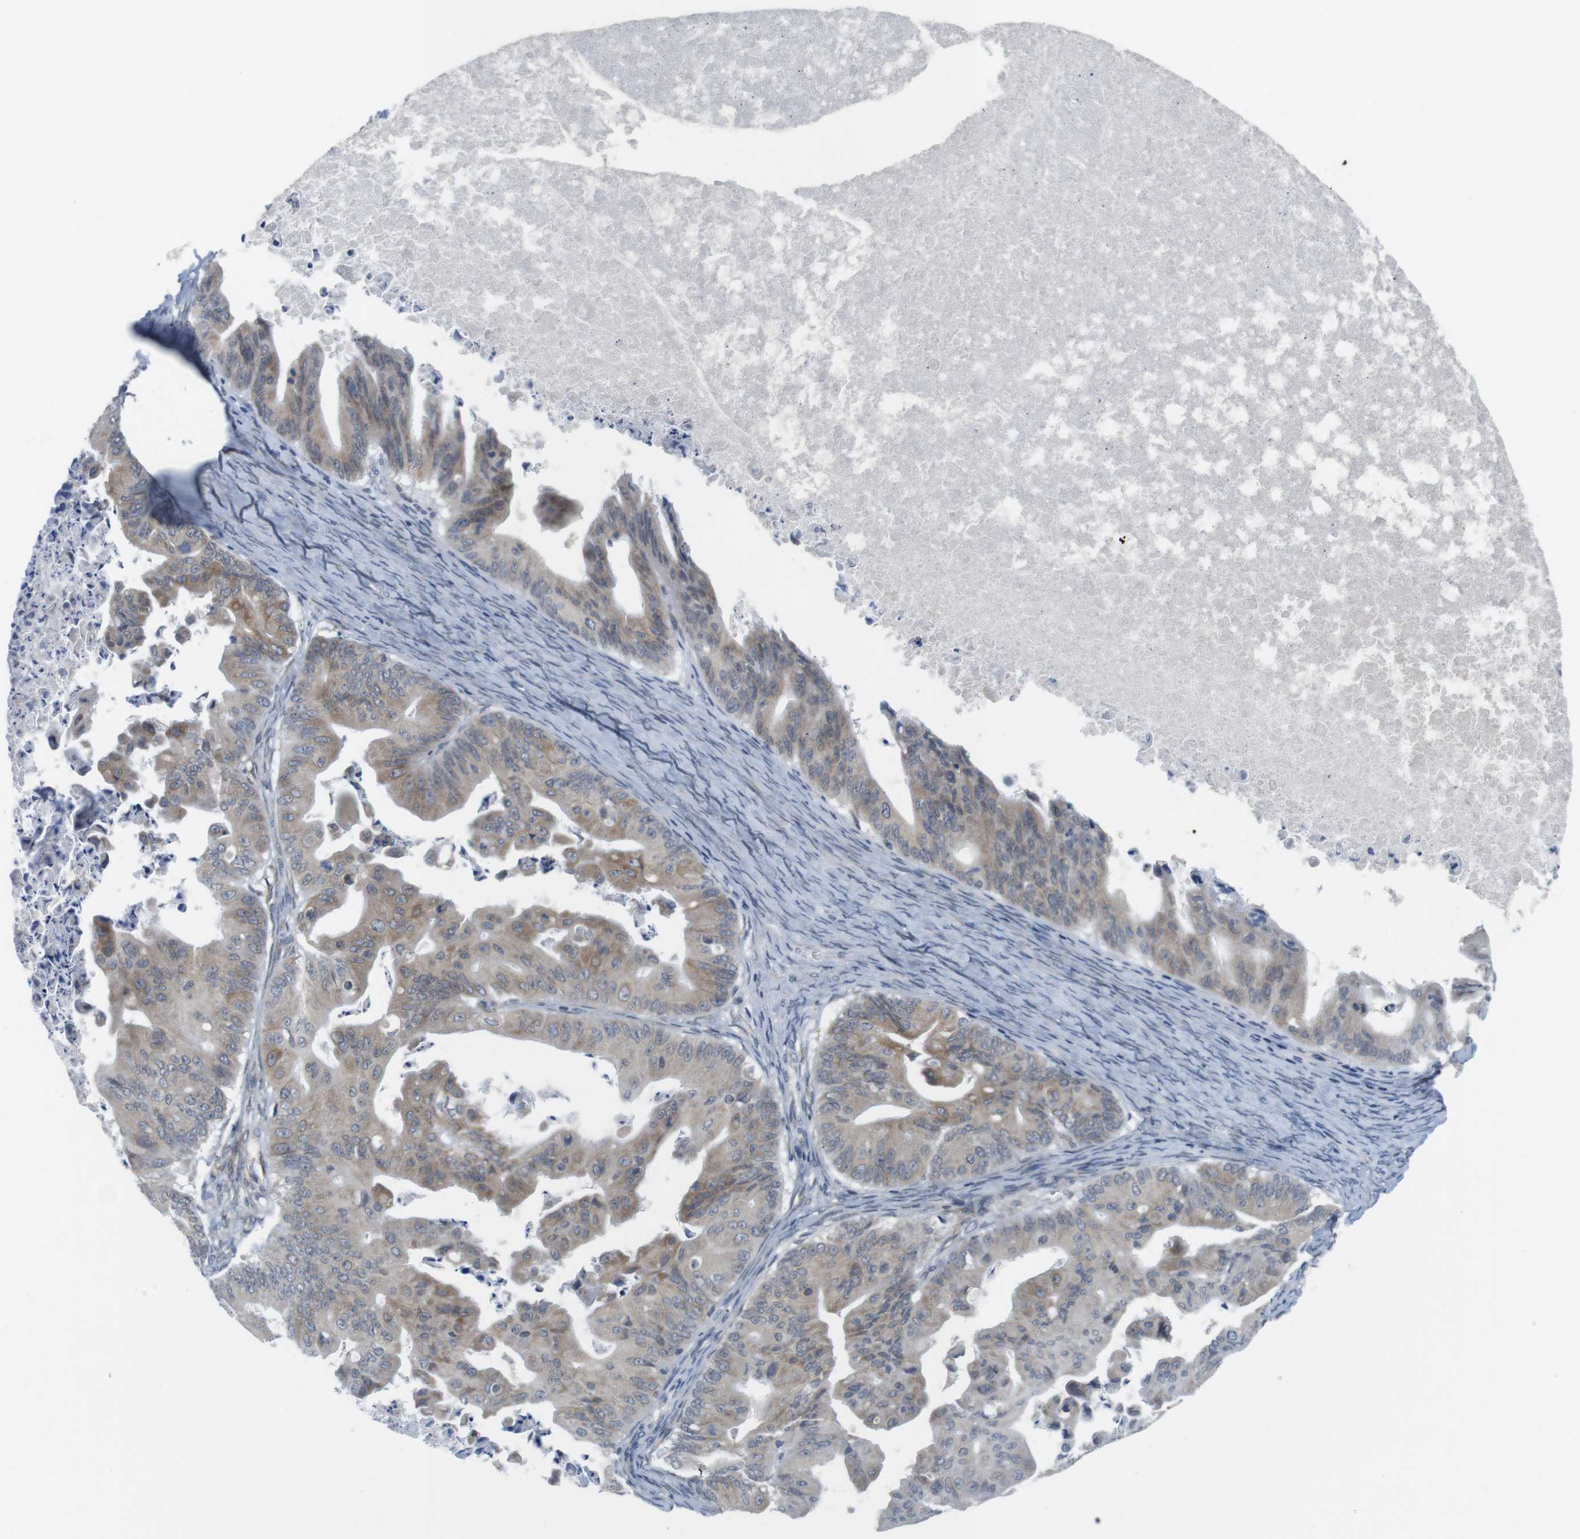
{"staining": {"intensity": "weak", "quantity": ">75%", "location": "cytoplasmic/membranous"}, "tissue": "ovarian cancer", "cell_type": "Tumor cells", "image_type": "cancer", "snomed": [{"axis": "morphology", "description": "Cystadenocarcinoma, mucinous, NOS"}, {"axis": "topography", "description": "Ovary"}], "caption": "High-power microscopy captured an immunohistochemistry (IHC) histopathology image of ovarian cancer (mucinous cystadenocarcinoma), revealing weak cytoplasmic/membranous expression in about >75% of tumor cells.", "gene": "ERGIC3", "patient": {"sex": "female", "age": 37}}